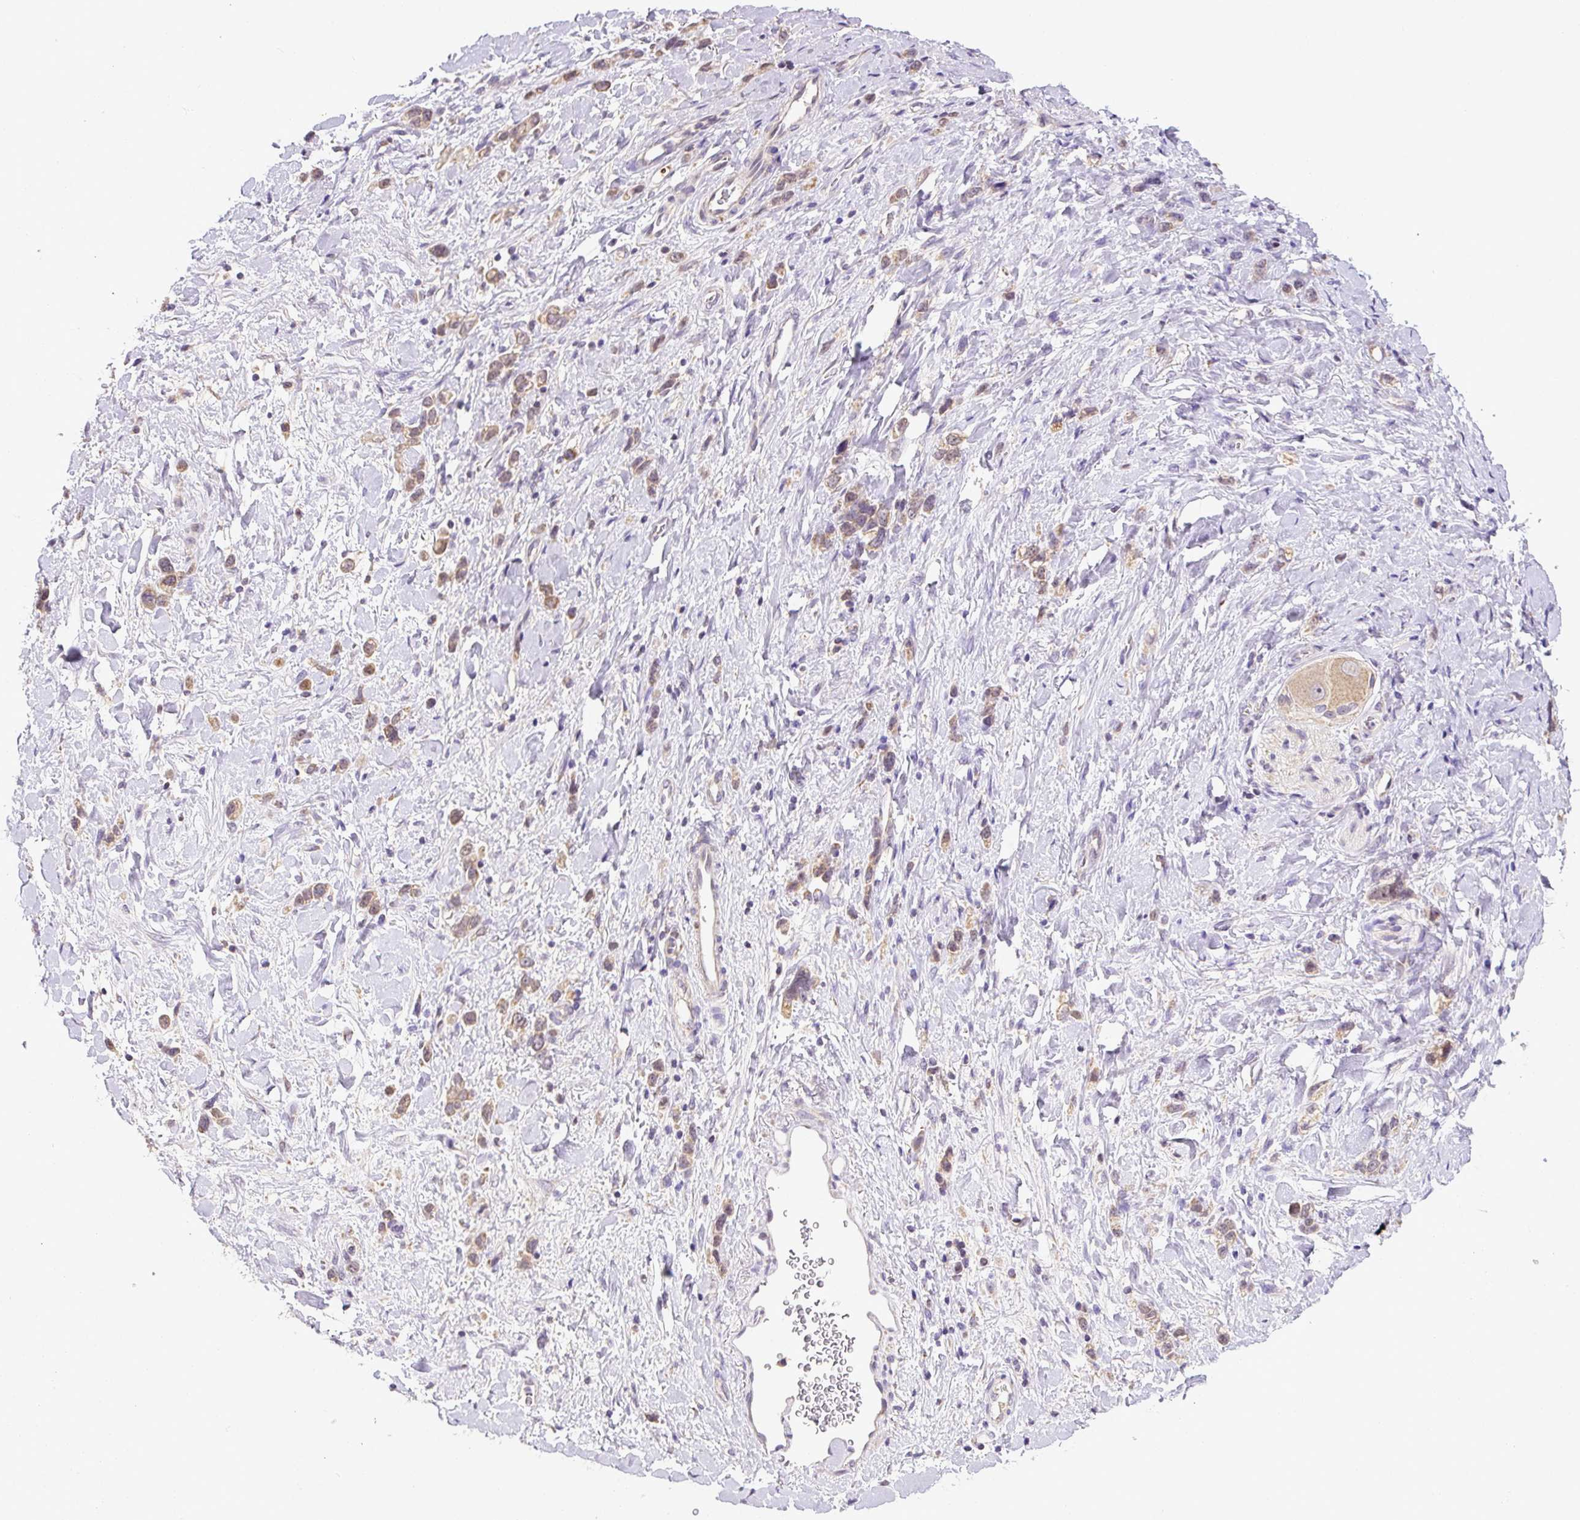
{"staining": {"intensity": "moderate", "quantity": ">75%", "location": "cytoplasmic/membranous"}, "tissue": "stomach cancer", "cell_type": "Tumor cells", "image_type": "cancer", "snomed": [{"axis": "morphology", "description": "Adenocarcinoma, NOS"}, {"axis": "topography", "description": "Stomach"}], "caption": "Stomach cancer stained with IHC shows moderate cytoplasmic/membranous staining in about >75% of tumor cells.", "gene": "MFSD9", "patient": {"sex": "female", "age": 65}}